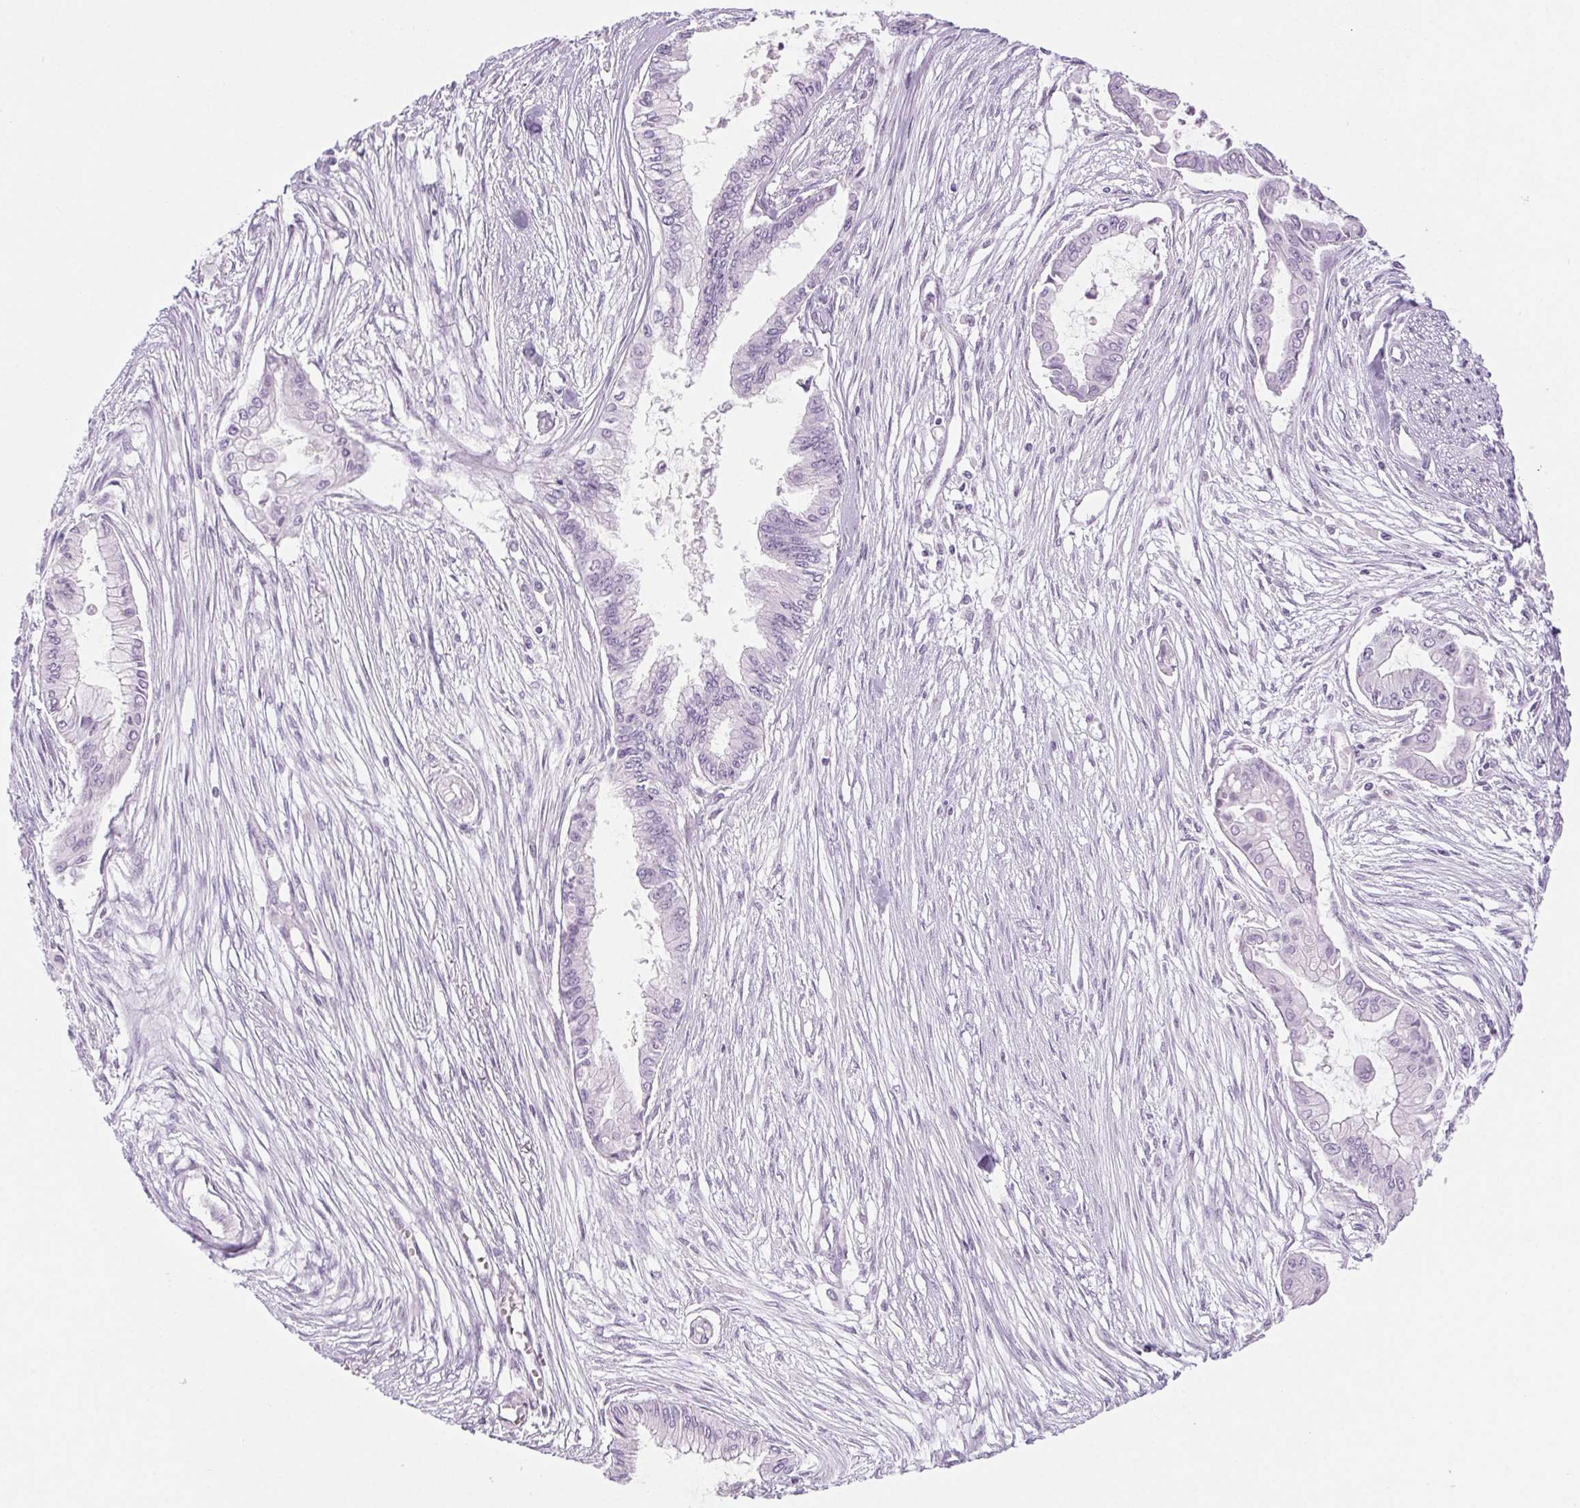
{"staining": {"intensity": "negative", "quantity": "none", "location": "none"}, "tissue": "pancreatic cancer", "cell_type": "Tumor cells", "image_type": "cancer", "snomed": [{"axis": "morphology", "description": "Adenocarcinoma, NOS"}, {"axis": "topography", "description": "Pancreas"}], "caption": "This is a micrograph of immunohistochemistry (IHC) staining of pancreatic adenocarcinoma, which shows no staining in tumor cells. (DAB immunohistochemistry with hematoxylin counter stain).", "gene": "LRP2", "patient": {"sex": "female", "age": 68}}